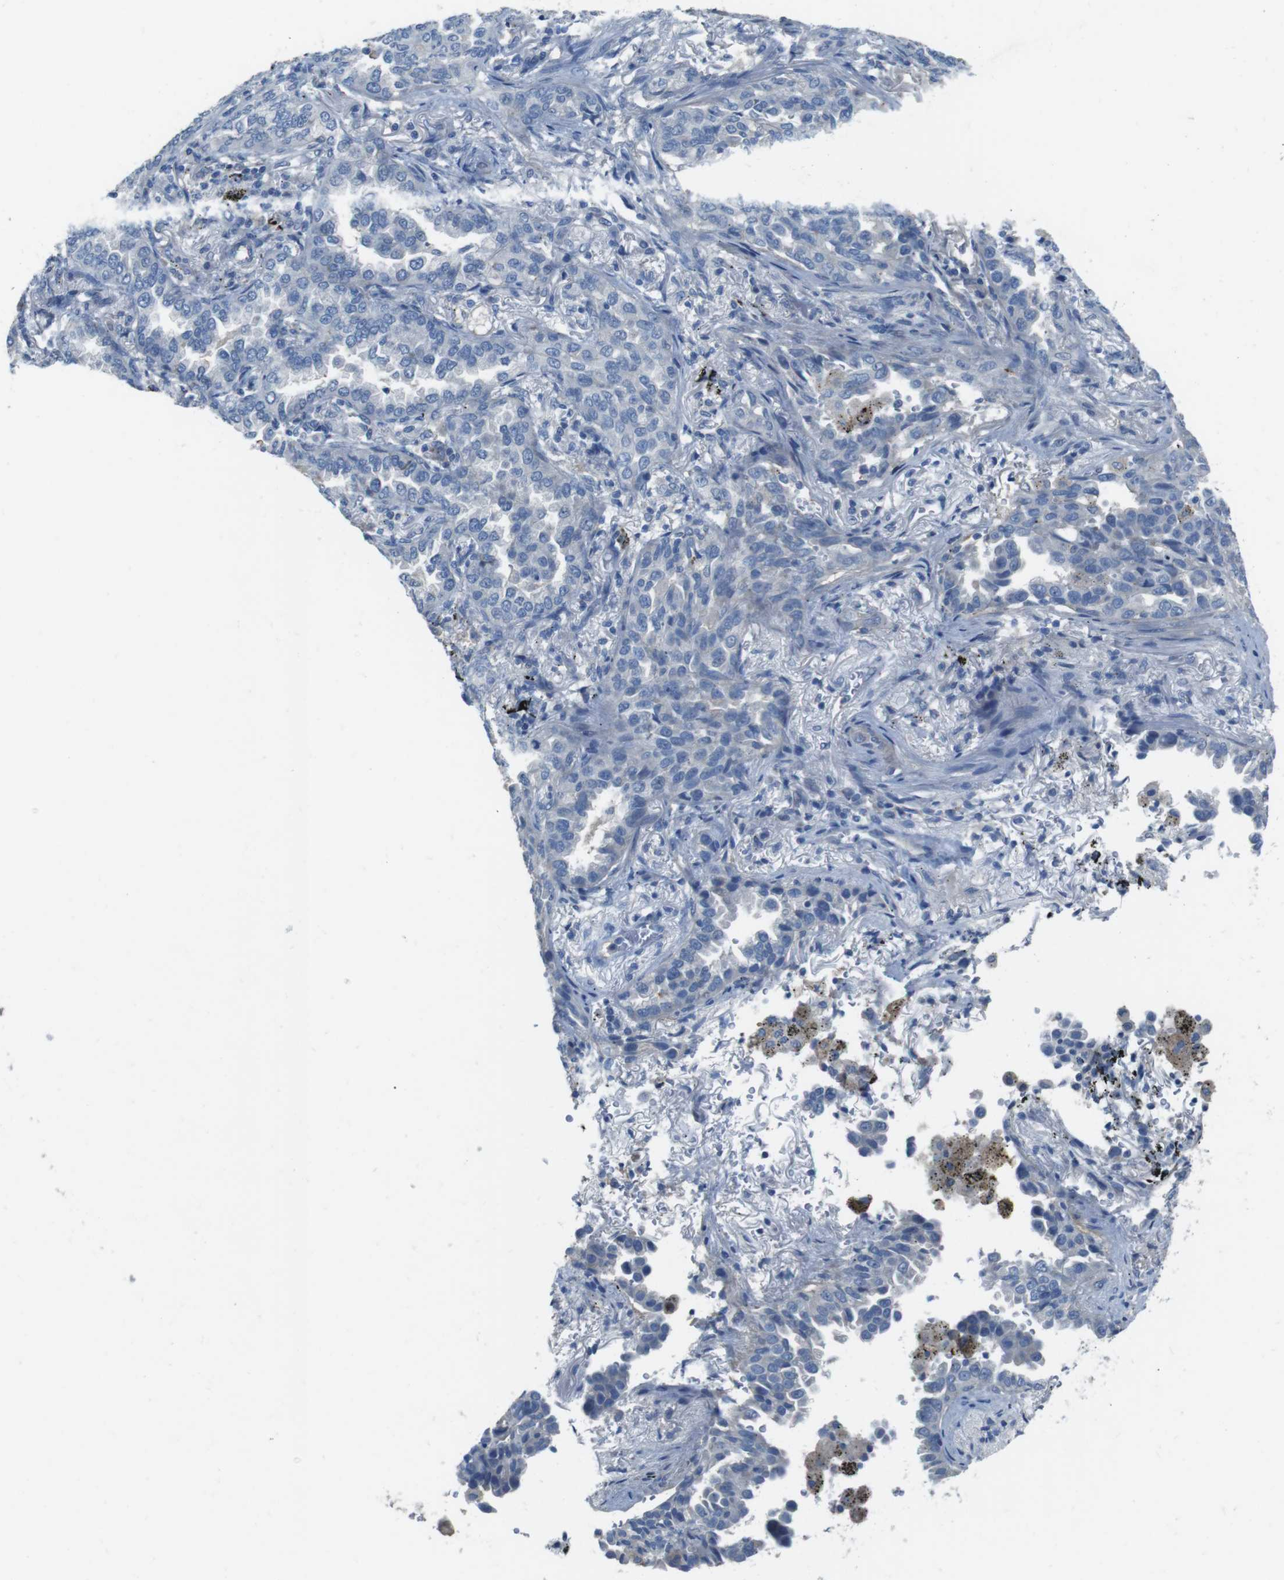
{"staining": {"intensity": "negative", "quantity": "none", "location": "none"}, "tissue": "lung cancer", "cell_type": "Tumor cells", "image_type": "cancer", "snomed": [{"axis": "morphology", "description": "Normal tissue, NOS"}, {"axis": "morphology", "description": "Adenocarcinoma, NOS"}, {"axis": "topography", "description": "Lung"}], "caption": "Photomicrograph shows no significant protein expression in tumor cells of lung cancer.", "gene": "CYP2C8", "patient": {"sex": "male", "age": 59}}